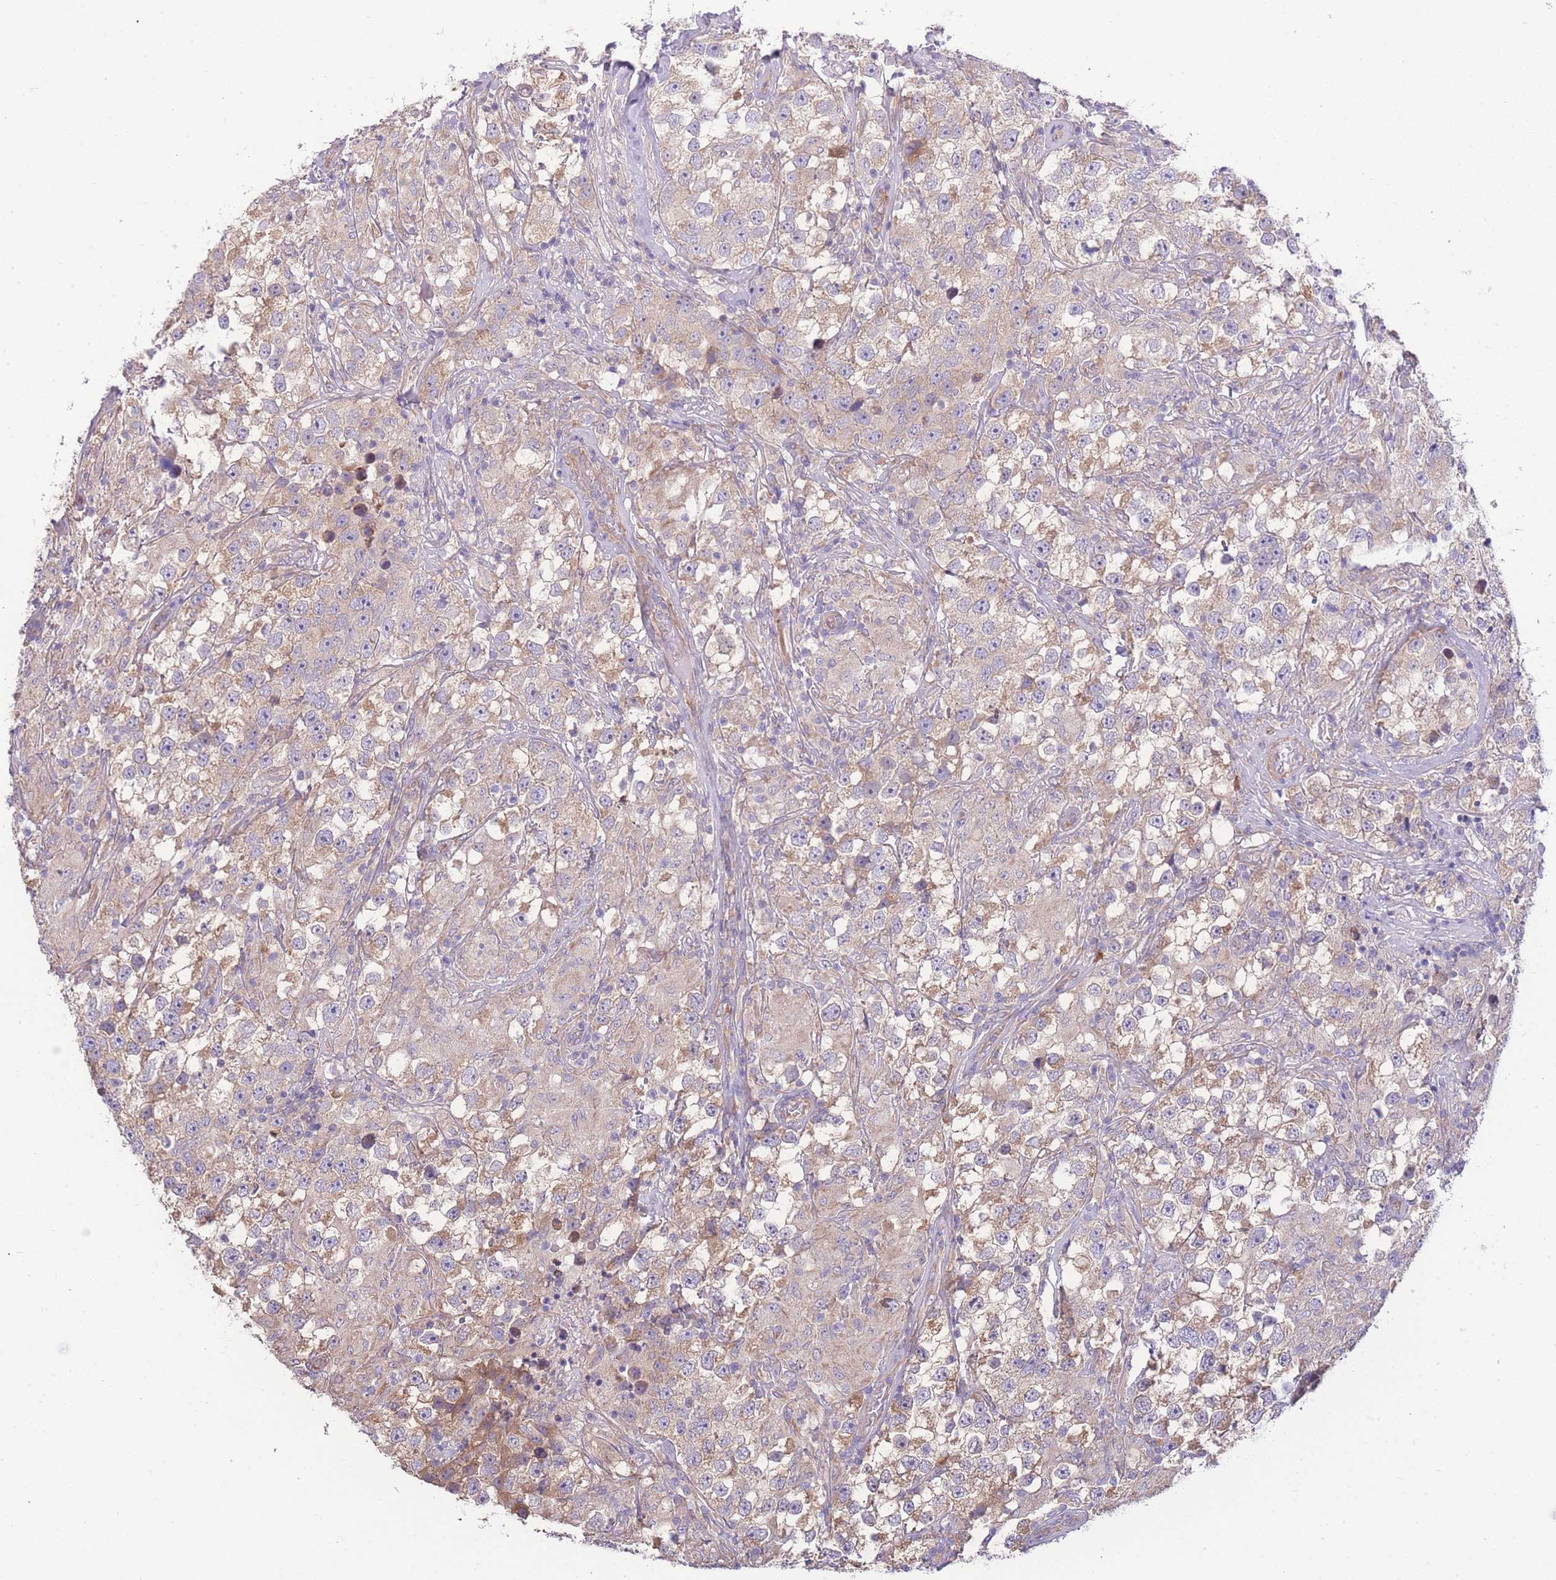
{"staining": {"intensity": "weak", "quantity": "25%-75%", "location": "cytoplasmic/membranous"}, "tissue": "testis cancer", "cell_type": "Tumor cells", "image_type": "cancer", "snomed": [{"axis": "morphology", "description": "Seminoma, NOS"}, {"axis": "topography", "description": "Testis"}], "caption": "Tumor cells exhibit low levels of weak cytoplasmic/membranous positivity in approximately 25%-75% of cells in human seminoma (testis).", "gene": "BEX1", "patient": {"sex": "male", "age": 46}}